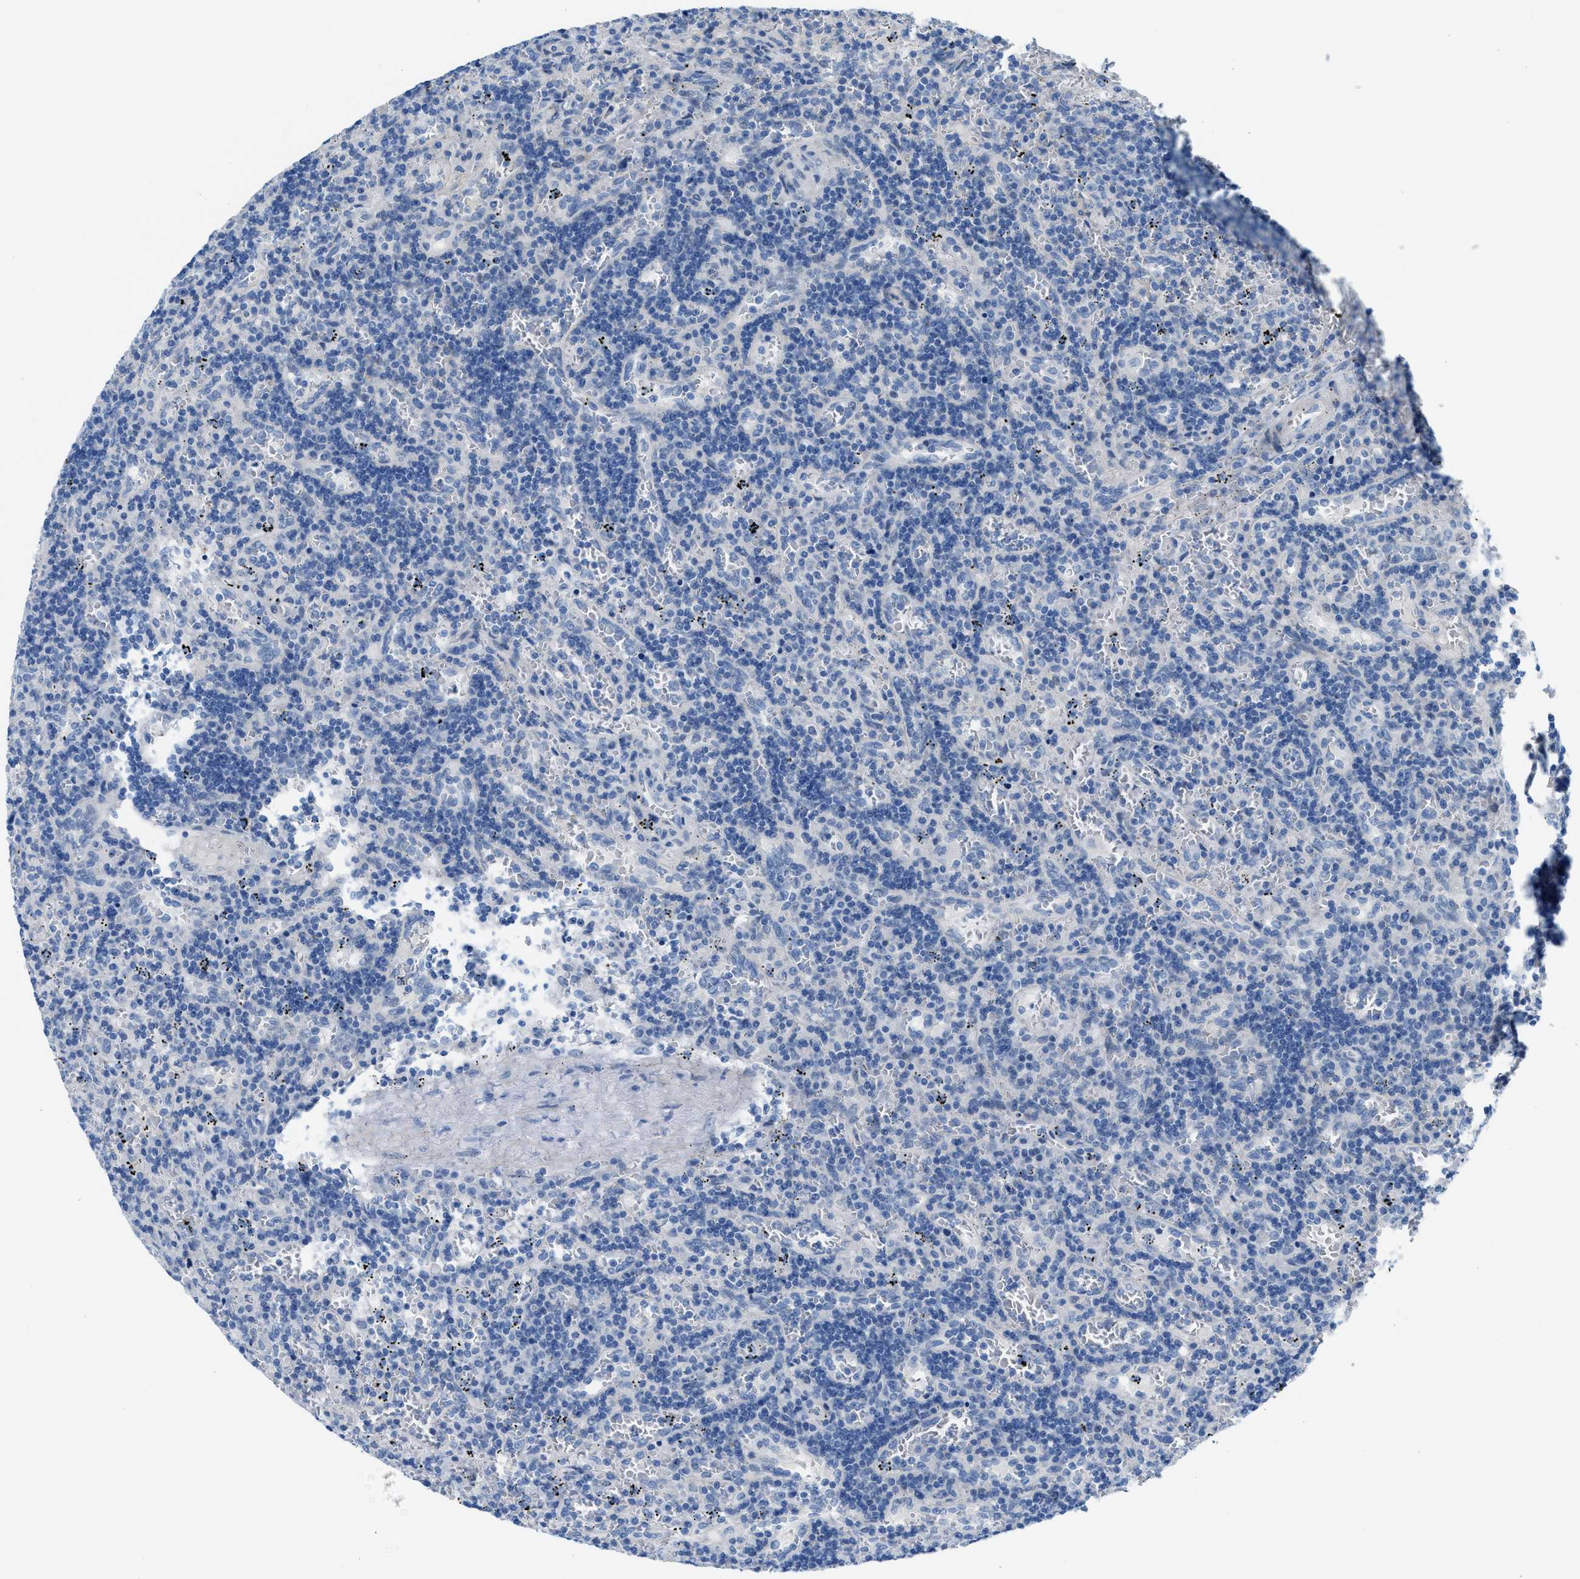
{"staining": {"intensity": "negative", "quantity": "none", "location": "none"}, "tissue": "lymphoma", "cell_type": "Tumor cells", "image_type": "cancer", "snomed": [{"axis": "morphology", "description": "Malignant lymphoma, non-Hodgkin's type, High grade"}, {"axis": "topography", "description": "Lymph node"}], "caption": "This is an immunohistochemistry photomicrograph of high-grade malignant lymphoma, non-Hodgkin's type. There is no positivity in tumor cells.", "gene": "MPP3", "patient": {"sex": "female", "age": 76}}